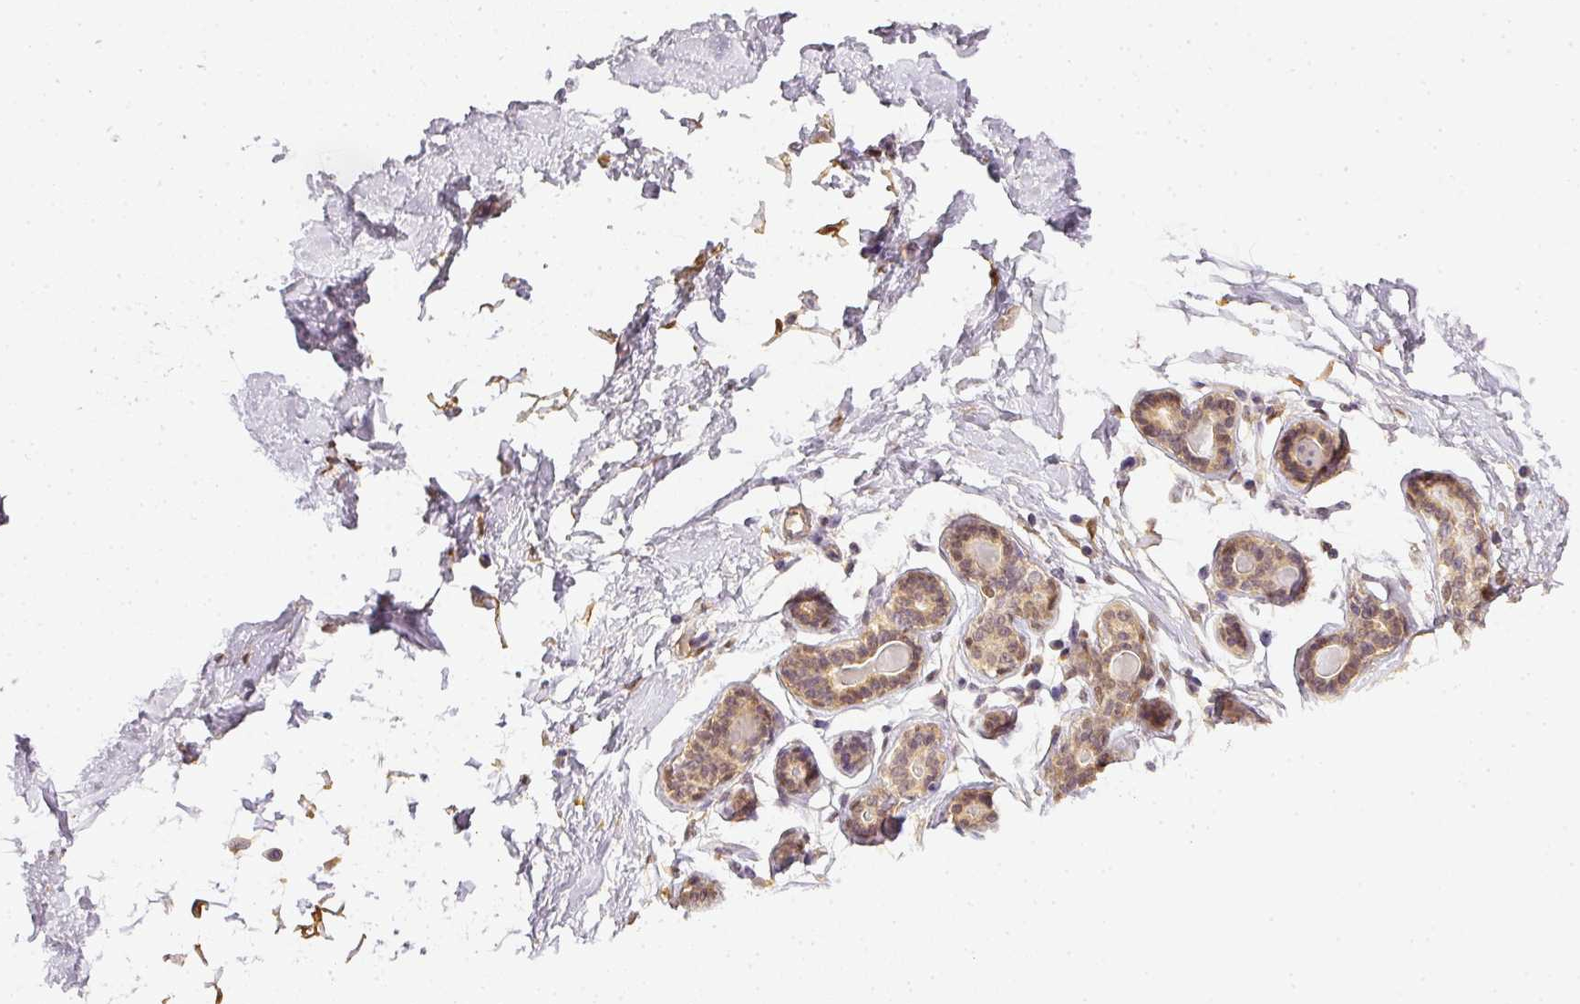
{"staining": {"intensity": "weak", "quantity": "25%-75%", "location": "cytoplasmic/membranous"}, "tissue": "breast", "cell_type": "Glandular cells", "image_type": "normal", "snomed": [{"axis": "morphology", "description": "Normal tissue, NOS"}, {"axis": "topography", "description": "Breast"}], "caption": "This histopathology image displays unremarkable breast stained with immunohistochemistry (IHC) to label a protein in brown. The cytoplasmic/membranous of glandular cells show weak positivity for the protein. Nuclei are counter-stained blue.", "gene": "ADH5", "patient": {"sex": "female", "age": 23}}